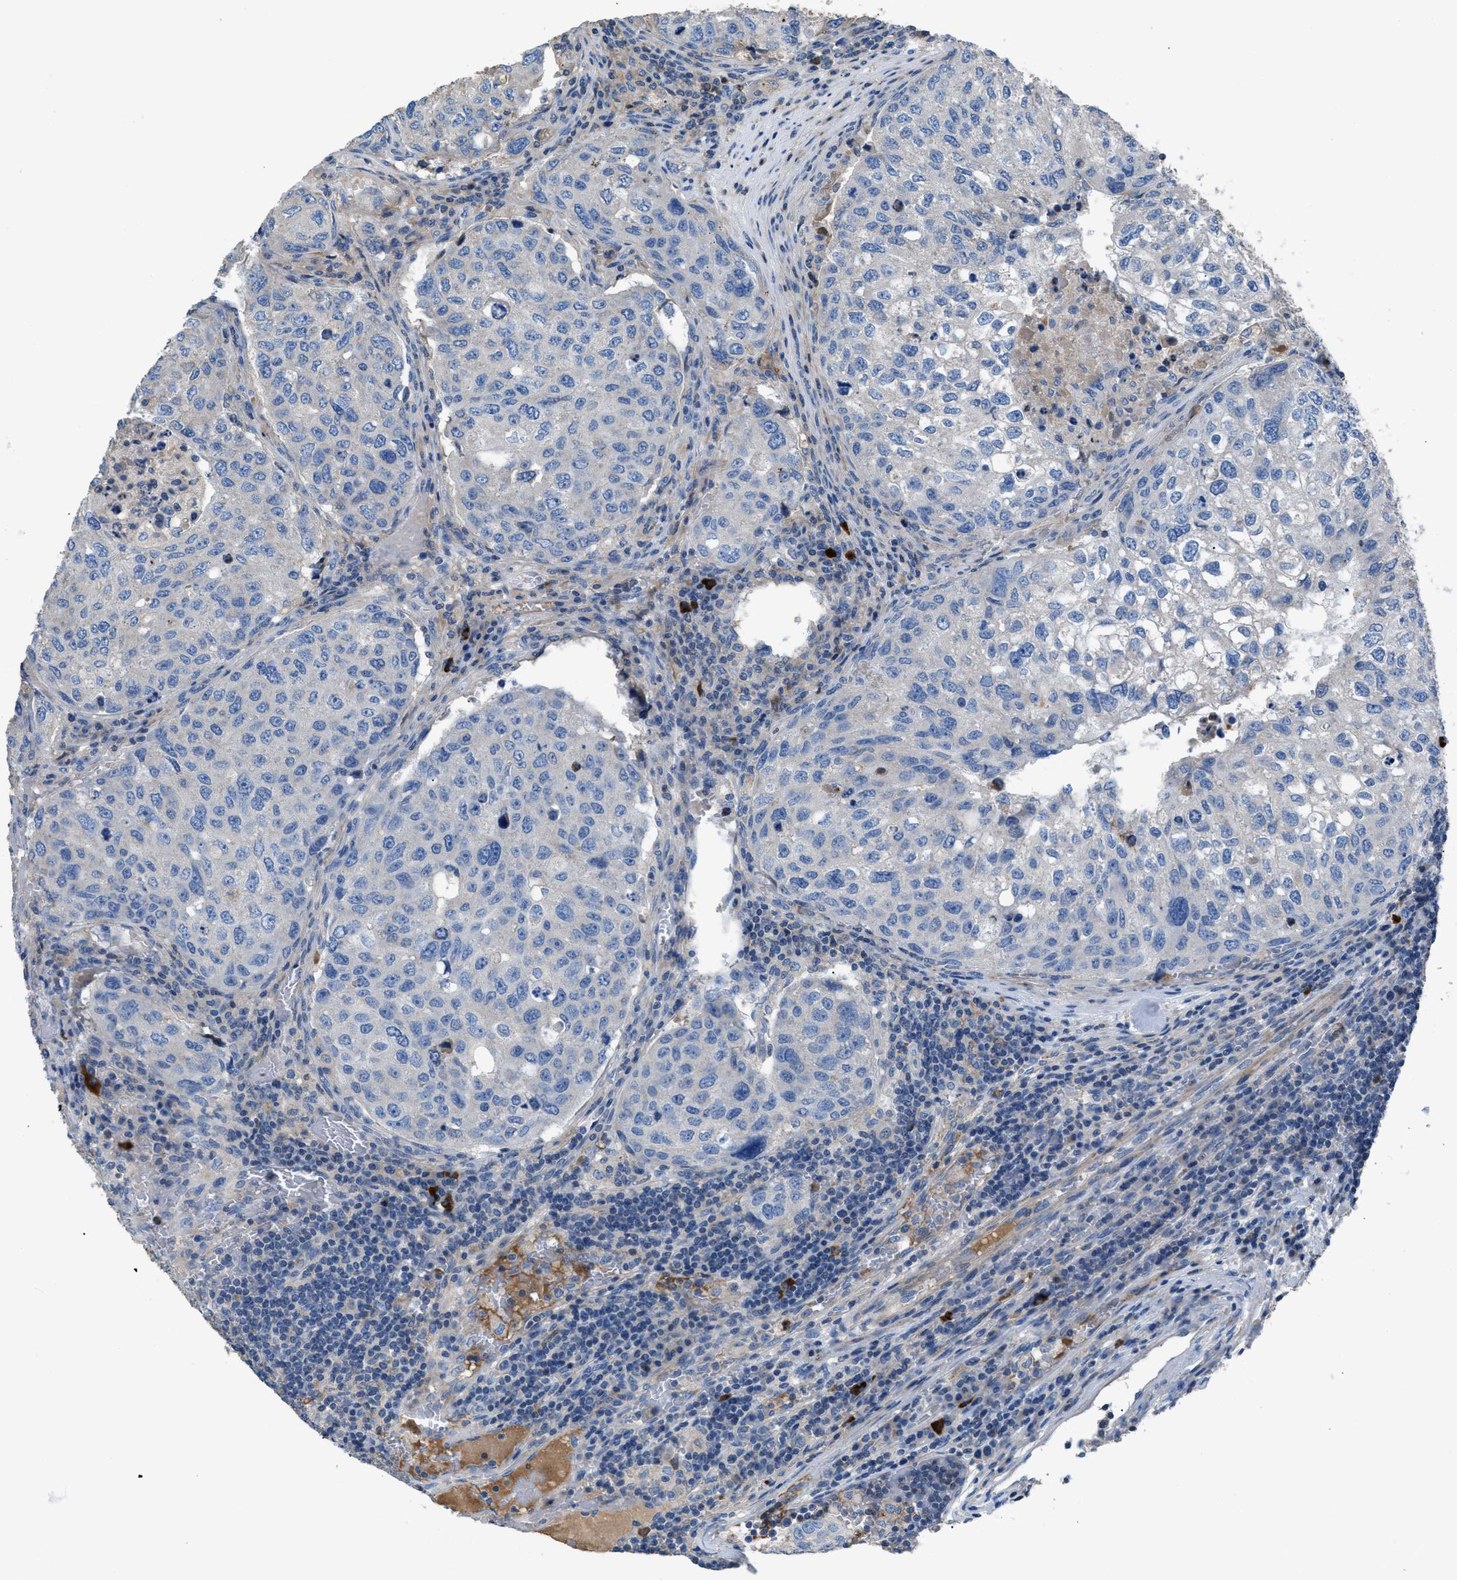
{"staining": {"intensity": "negative", "quantity": "none", "location": "none"}, "tissue": "urothelial cancer", "cell_type": "Tumor cells", "image_type": "cancer", "snomed": [{"axis": "morphology", "description": "Urothelial carcinoma, High grade"}, {"axis": "topography", "description": "Lymph node"}, {"axis": "topography", "description": "Urinary bladder"}], "caption": "IHC photomicrograph of urothelial cancer stained for a protein (brown), which shows no expression in tumor cells.", "gene": "SGCZ", "patient": {"sex": "male", "age": 51}}